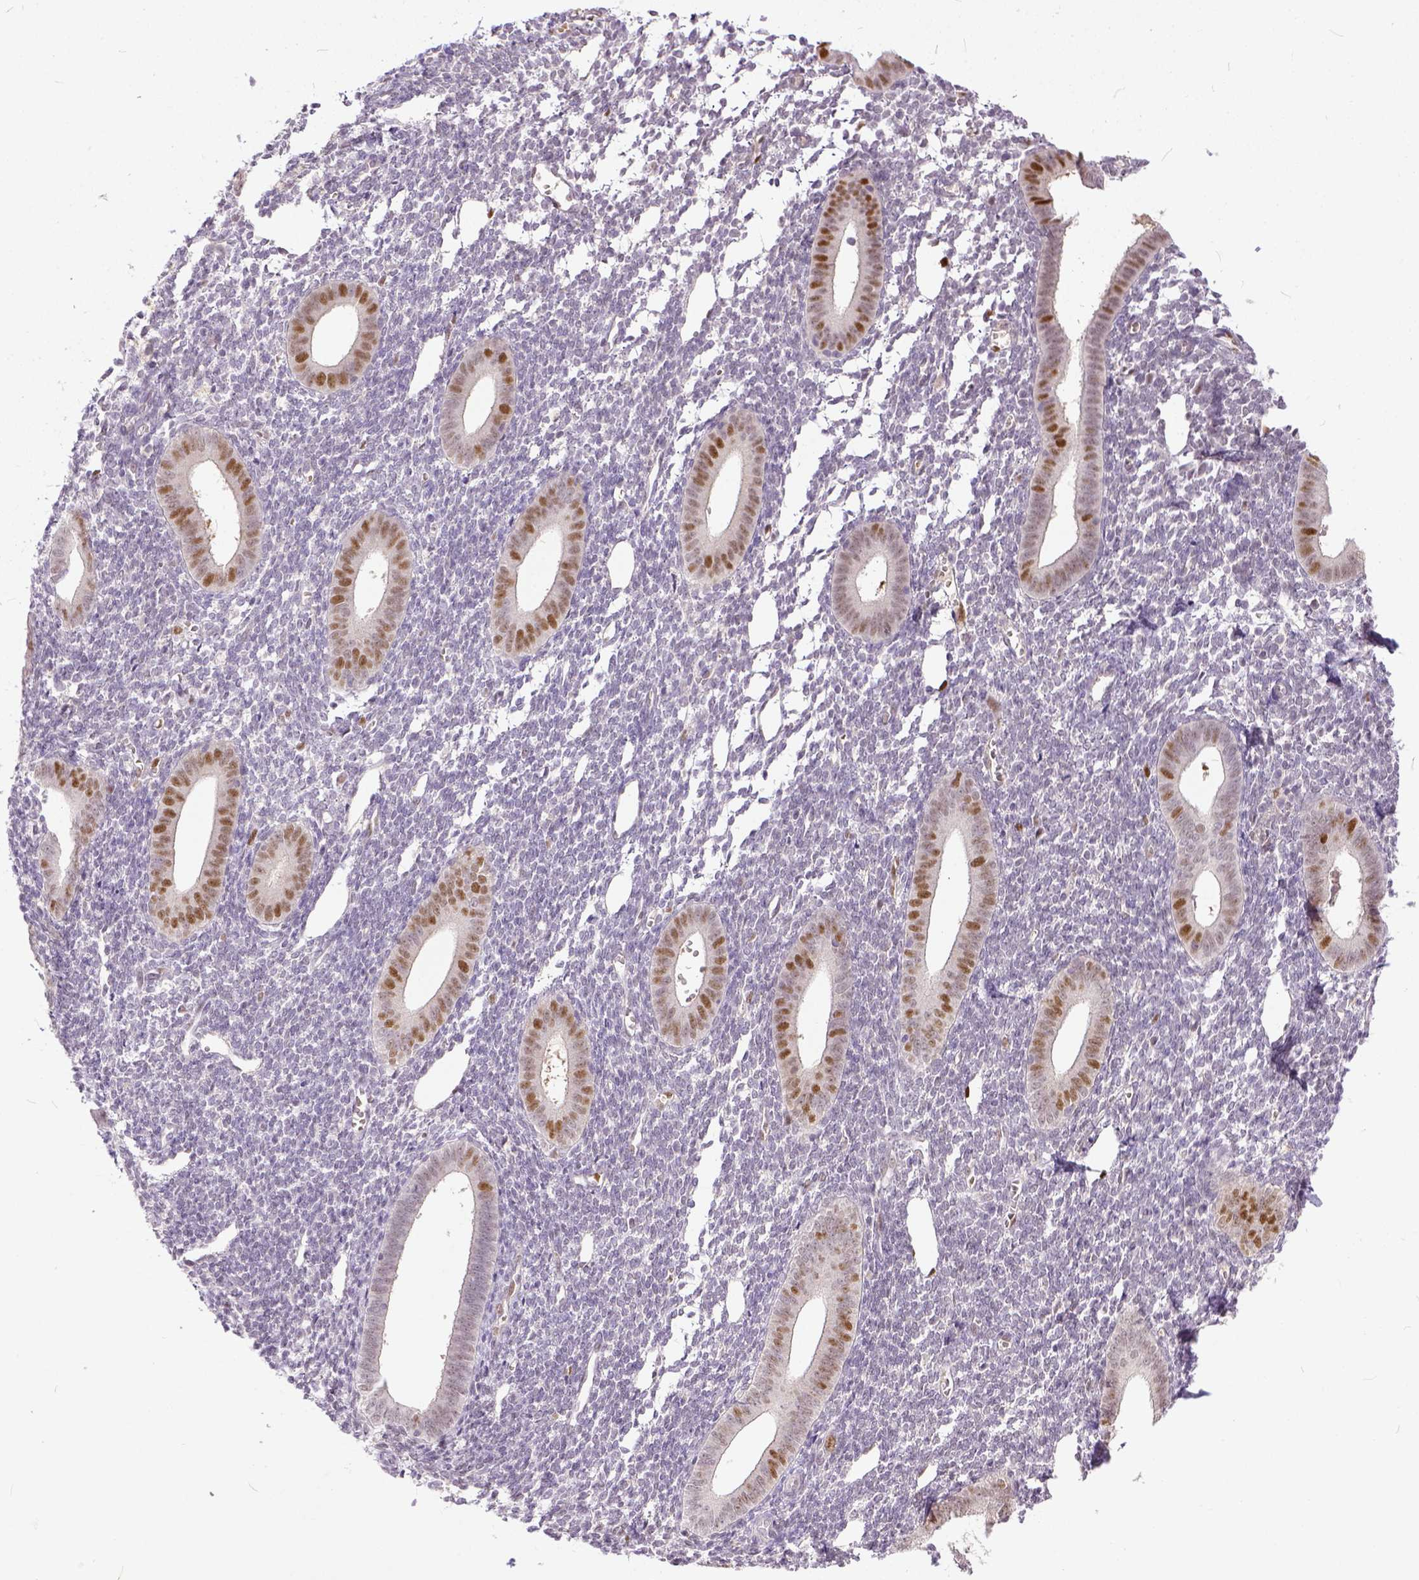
{"staining": {"intensity": "negative", "quantity": "none", "location": "none"}, "tissue": "endometrium", "cell_type": "Cells in endometrial stroma", "image_type": "normal", "snomed": [{"axis": "morphology", "description": "Normal tissue, NOS"}, {"axis": "topography", "description": "Endometrium"}], "caption": "Immunohistochemical staining of benign endometrium exhibits no significant staining in cells in endometrial stroma. (Immunohistochemistry (ihc), brightfield microscopy, high magnification).", "gene": "ERCC1", "patient": {"sex": "female", "age": 25}}